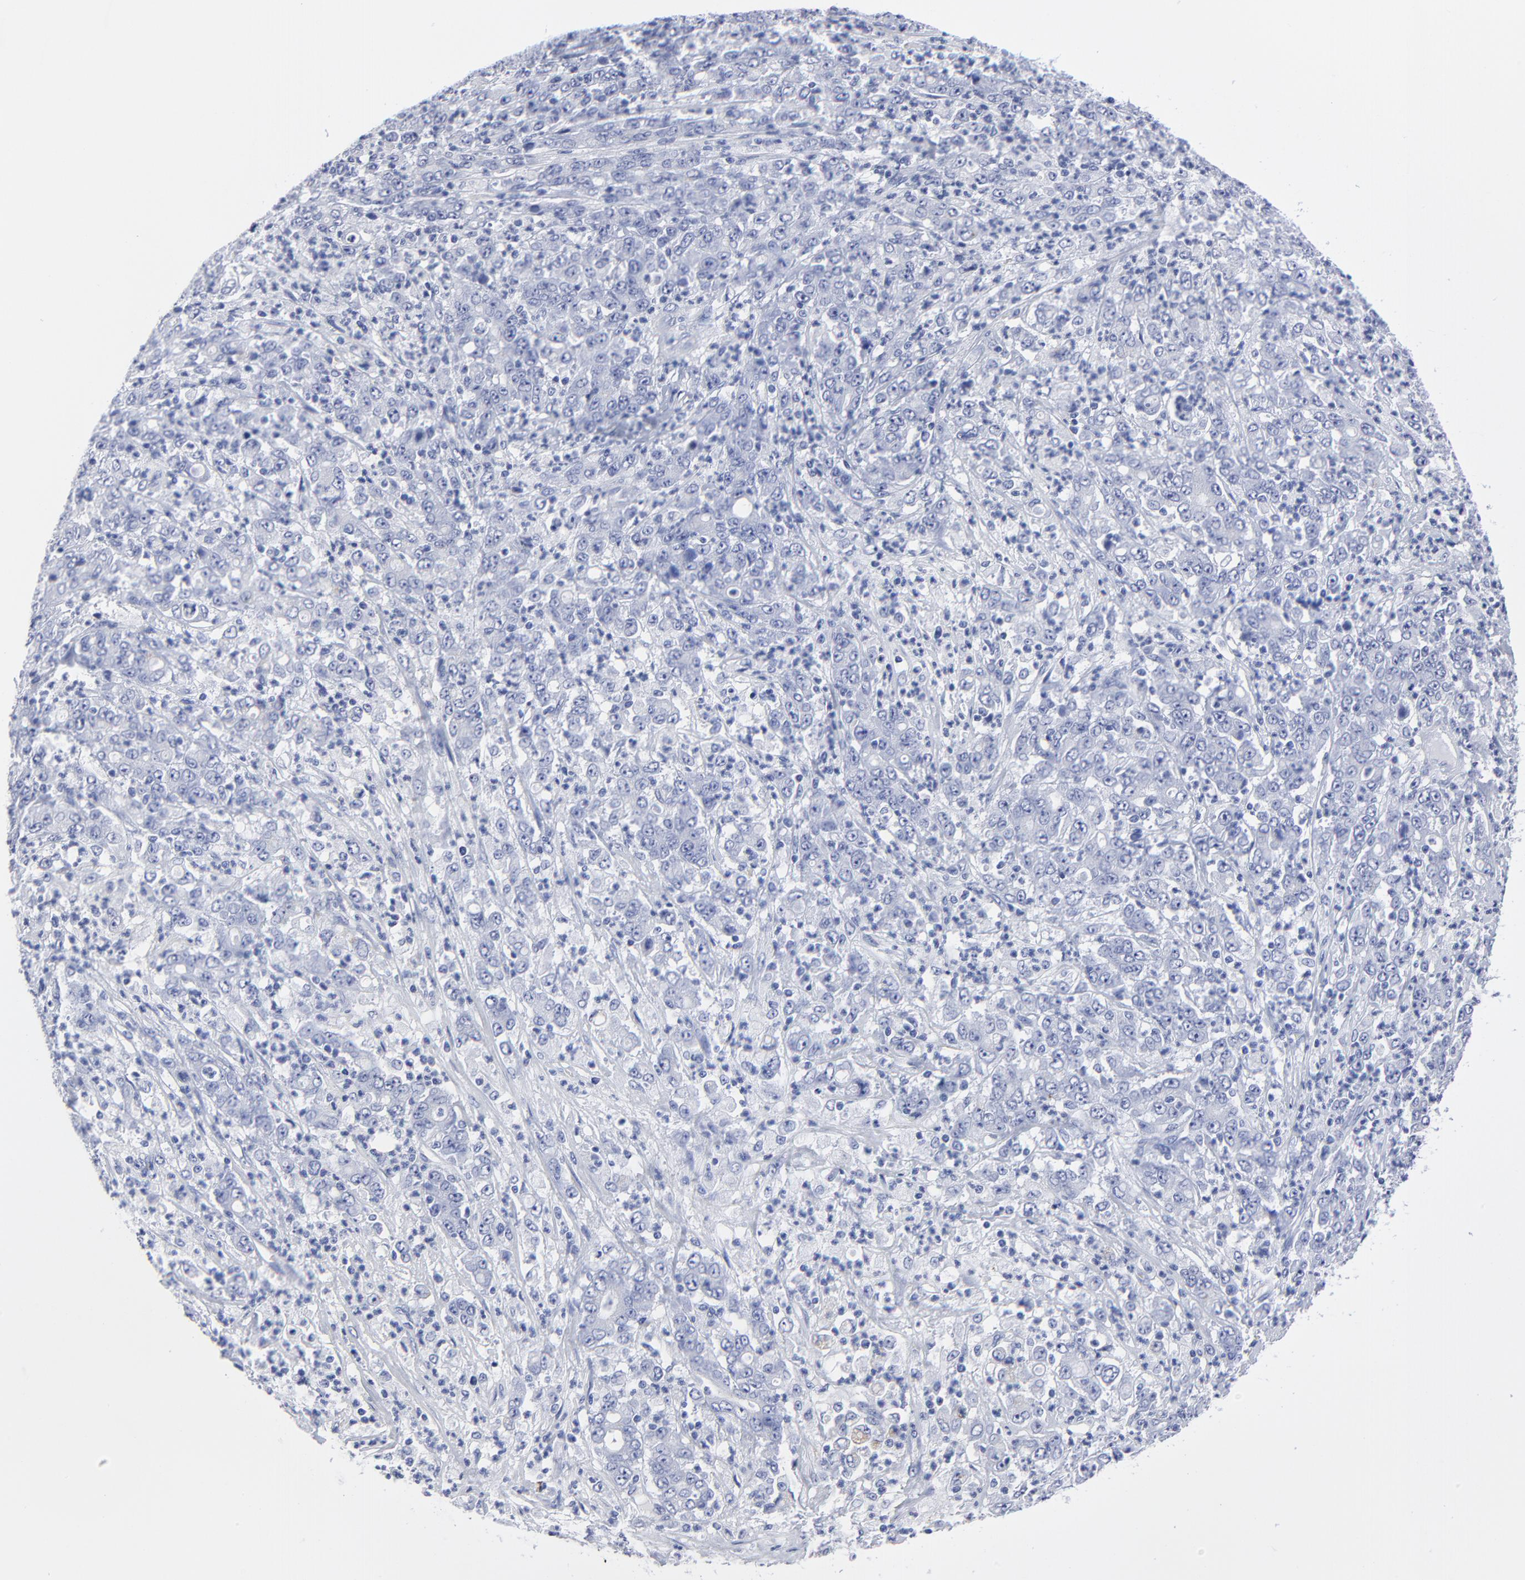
{"staining": {"intensity": "negative", "quantity": "none", "location": "none"}, "tissue": "stomach cancer", "cell_type": "Tumor cells", "image_type": "cancer", "snomed": [{"axis": "morphology", "description": "Adenocarcinoma, NOS"}, {"axis": "topography", "description": "Stomach, lower"}], "caption": "This image is of stomach cancer stained with immunohistochemistry to label a protein in brown with the nuclei are counter-stained blue. There is no expression in tumor cells.", "gene": "CNTN3", "patient": {"sex": "female", "age": 71}}